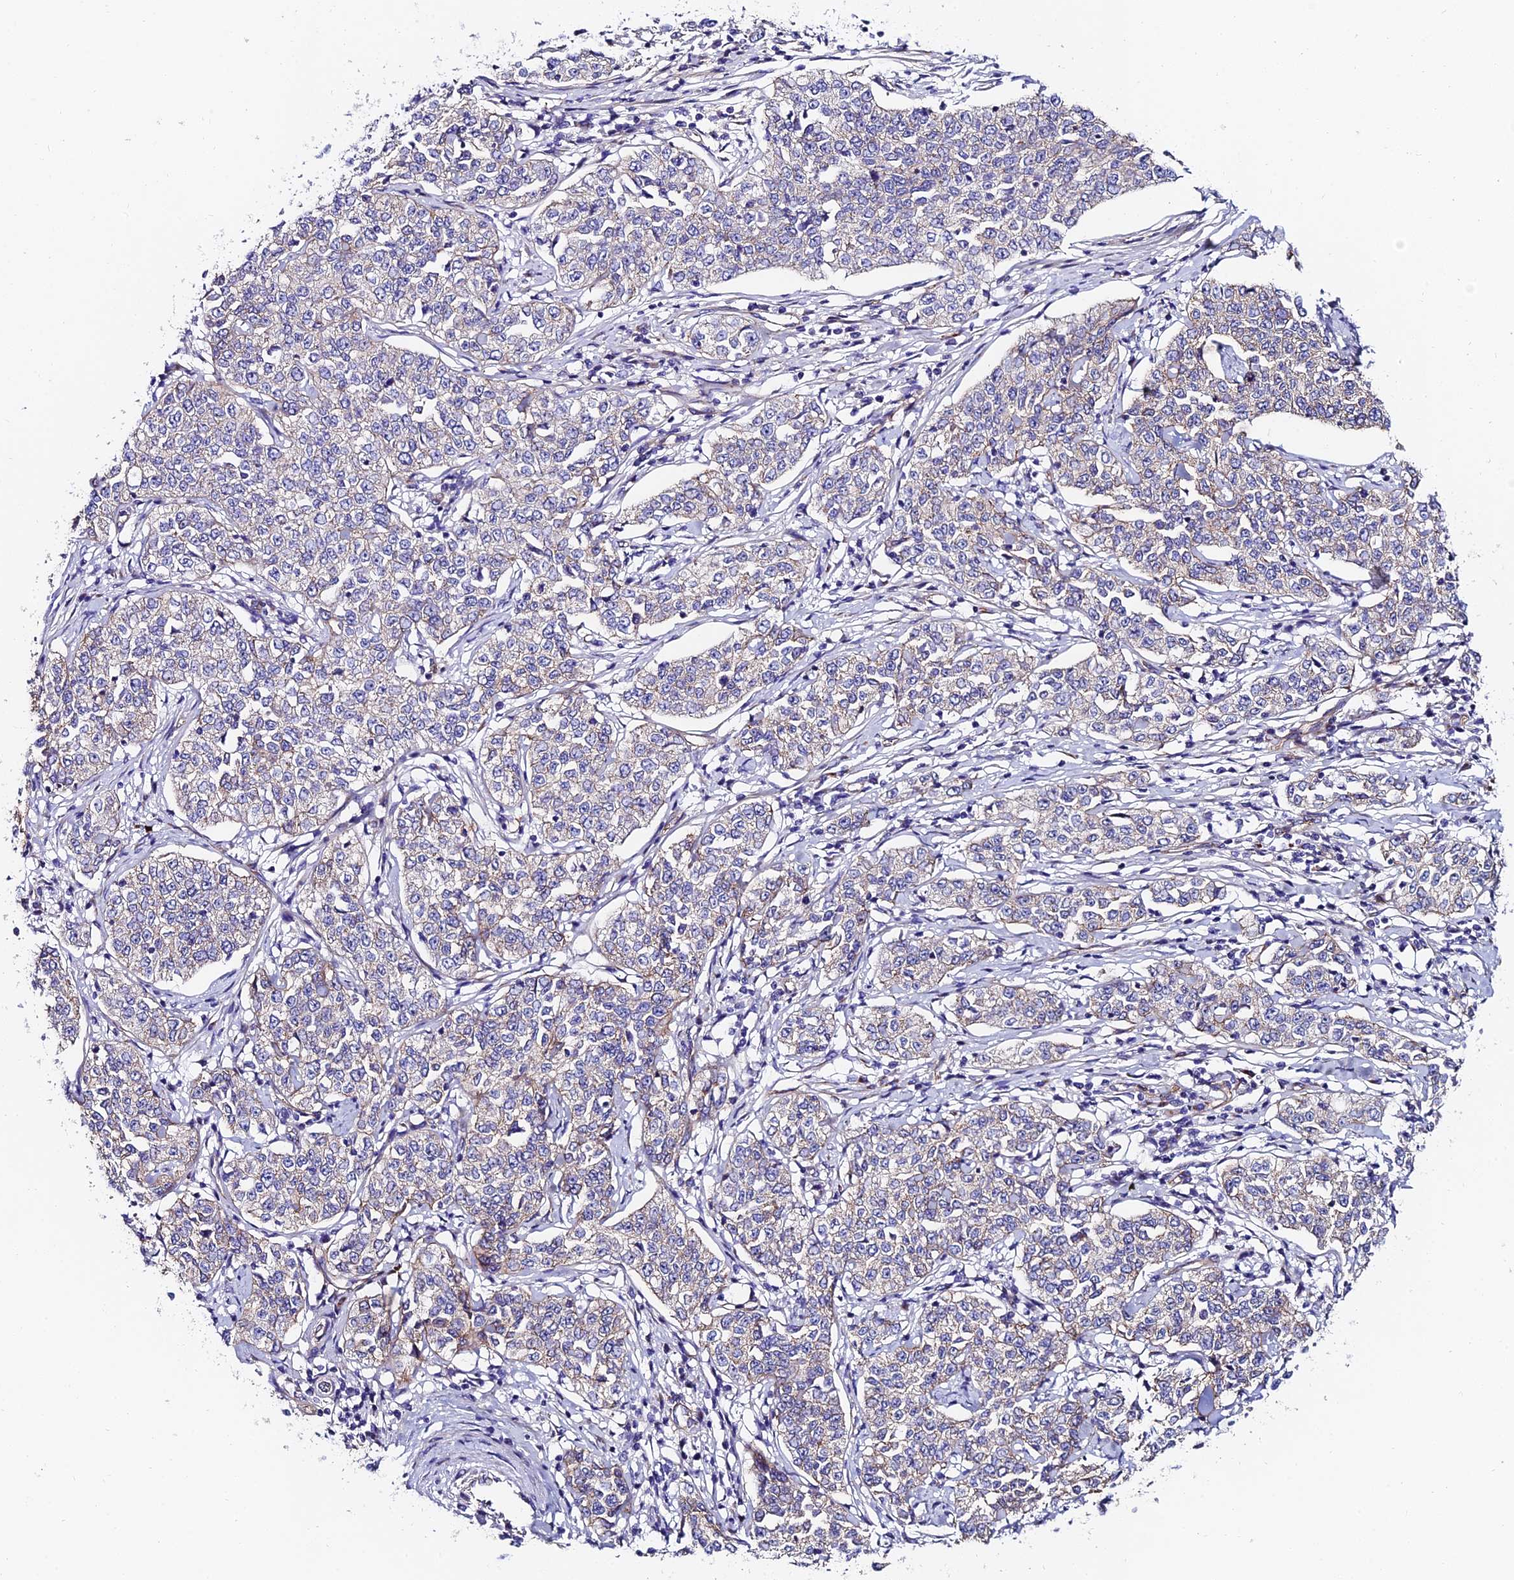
{"staining": {"intensity": "negative", "quantity": "none", "location": "none"}, "tissue": "cervical cancer", "cell_type": "Tumor cells", "image_type": "cancer", "snomed": [{"axis": "morphology", "description": "Squamous cell carcinoma, NOS"}, {"axis": "topography", "description": "Cervix"}], "caption": "Tumor cells are negative for brown protein staining in cervical cancer (squamous cell carcinoma). (Immunohistochemistry (ihc), brightfield microscopy, high magnification).", "gene": "ADGRF3", "patient": {"sex": "female", "age": 35}}